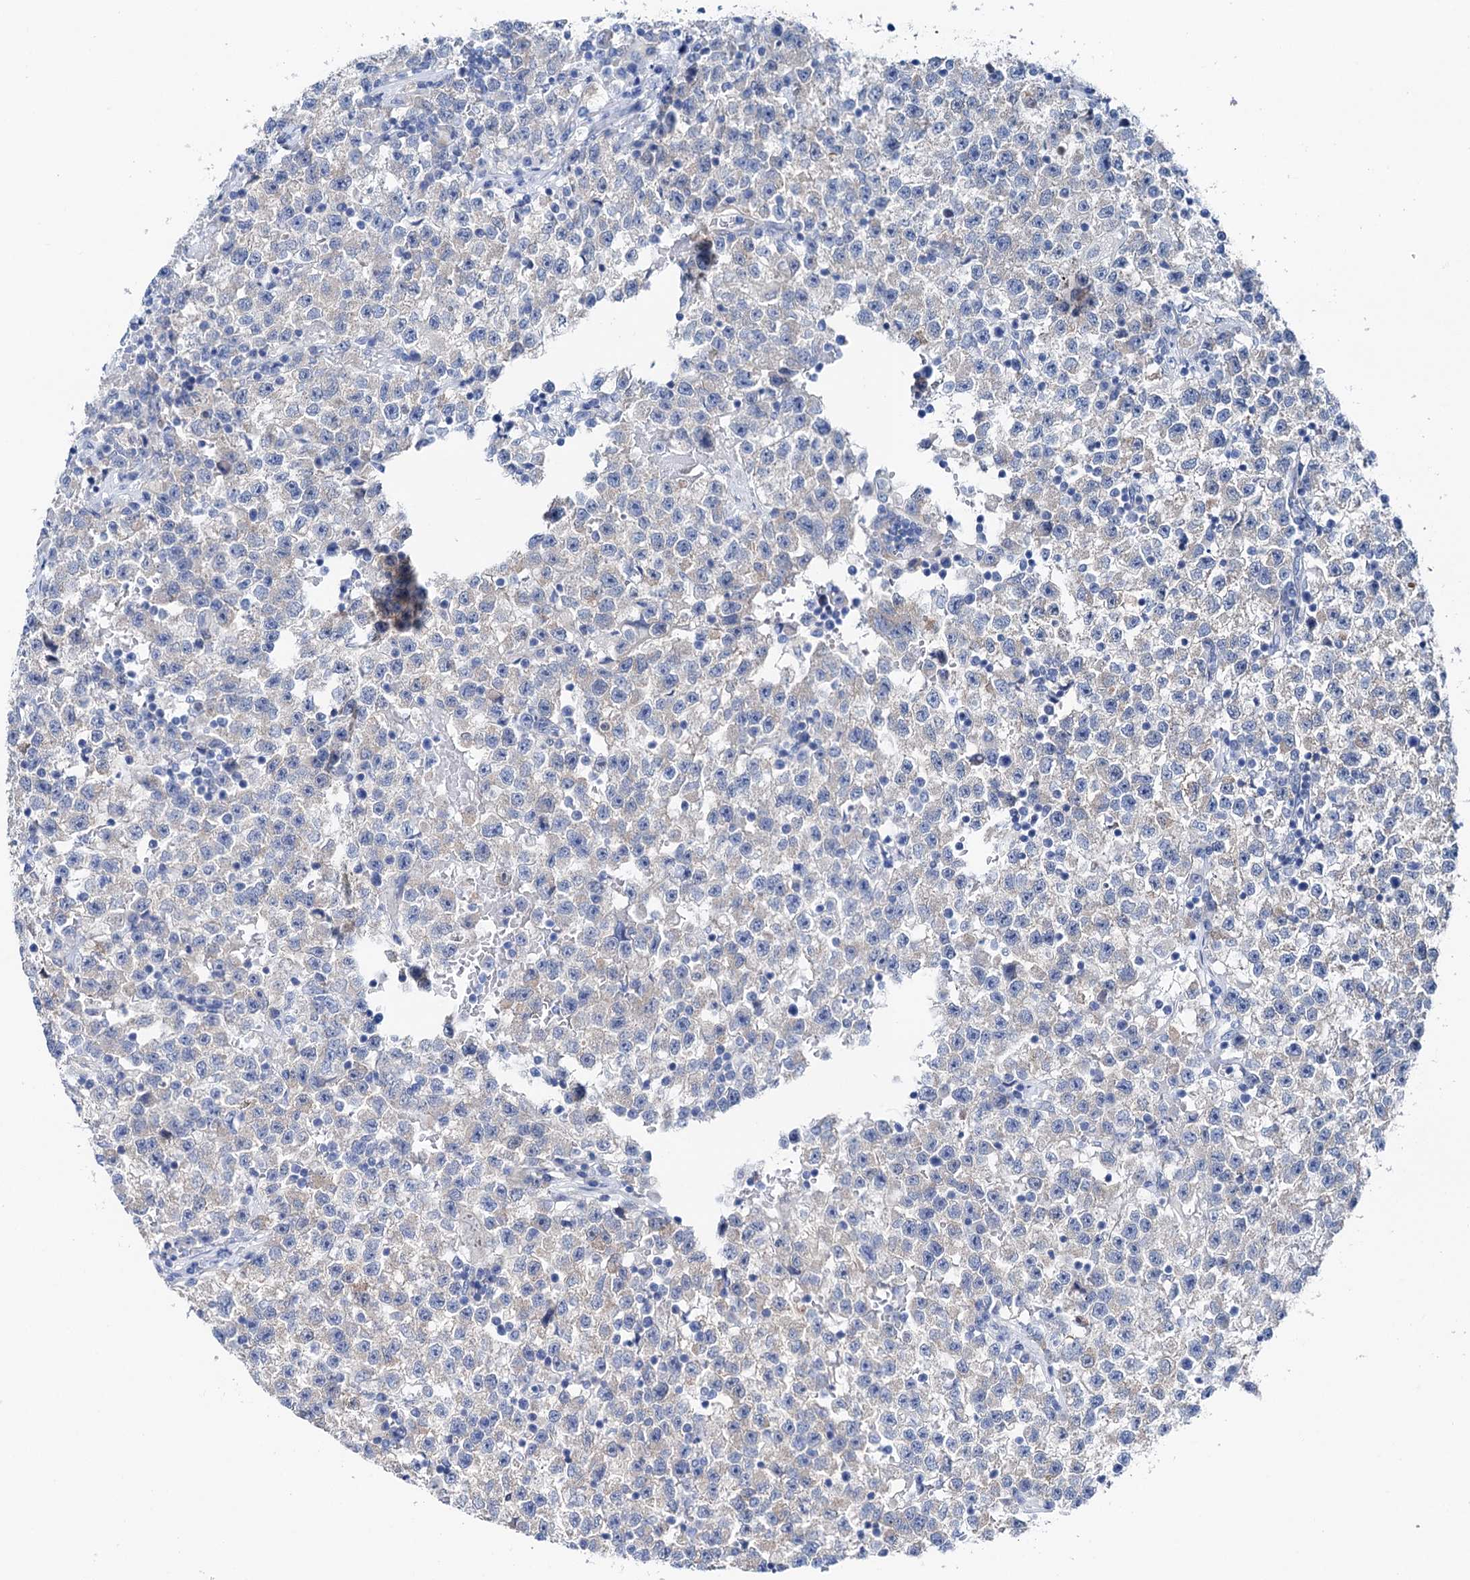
{"staining": {"intensity": "negative", "quantity": "none", "location": "none"}, "tissue": "testis cancer", "cell_type": "Tumor cells", "image_type": "cancer", "snomed": [{"axis": "morphology", "description": "Seminoma, NOS"}, {"axis": "topography", "description": "Testis"}], "caption": "IHC histopathology image of human testis seminoma stained for a protein (brown), which exhibits no staining in tumor cells.", "gene": "SHROOM1", "patient": {"sex": "male", "age": 22}}